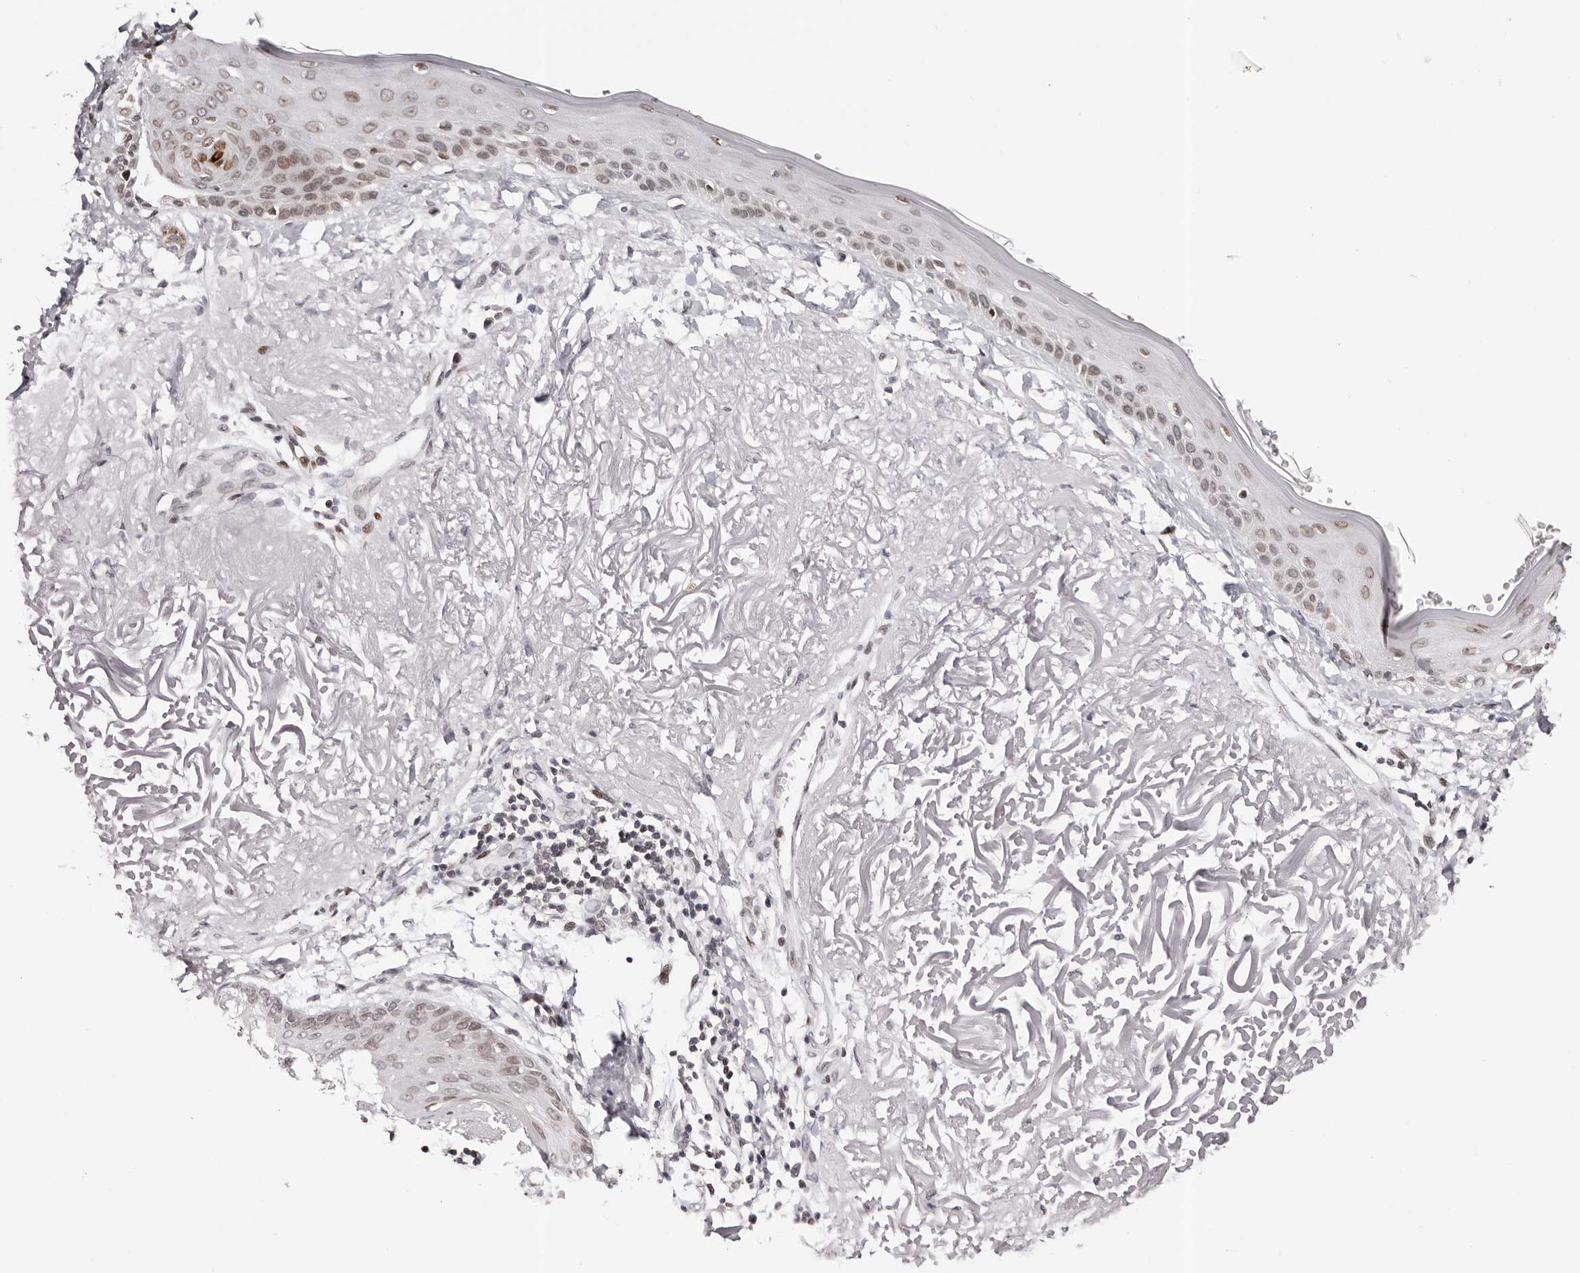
{"staining": {"intensity": "weak", "quantity": "25%-75%", "location": "nuclear"}, "tissue": "skin", "cell_type": "Fibroblasts", "image_type": "normal", "snomed": [{"axis": "morphology", "description": "Normal tissue, NOS"}, {"axis": "topography", "description": "Skin"}, {"axis": "topography", "description": "Skeletal muscle"}], "caption": "The photomicrograph displays staining of unremarkable skin, revealing weak nuclear protein expression (brown color) within fibroblasts.", "gene": "NUP153", "patient": {"sex": "male", "age": 83}}